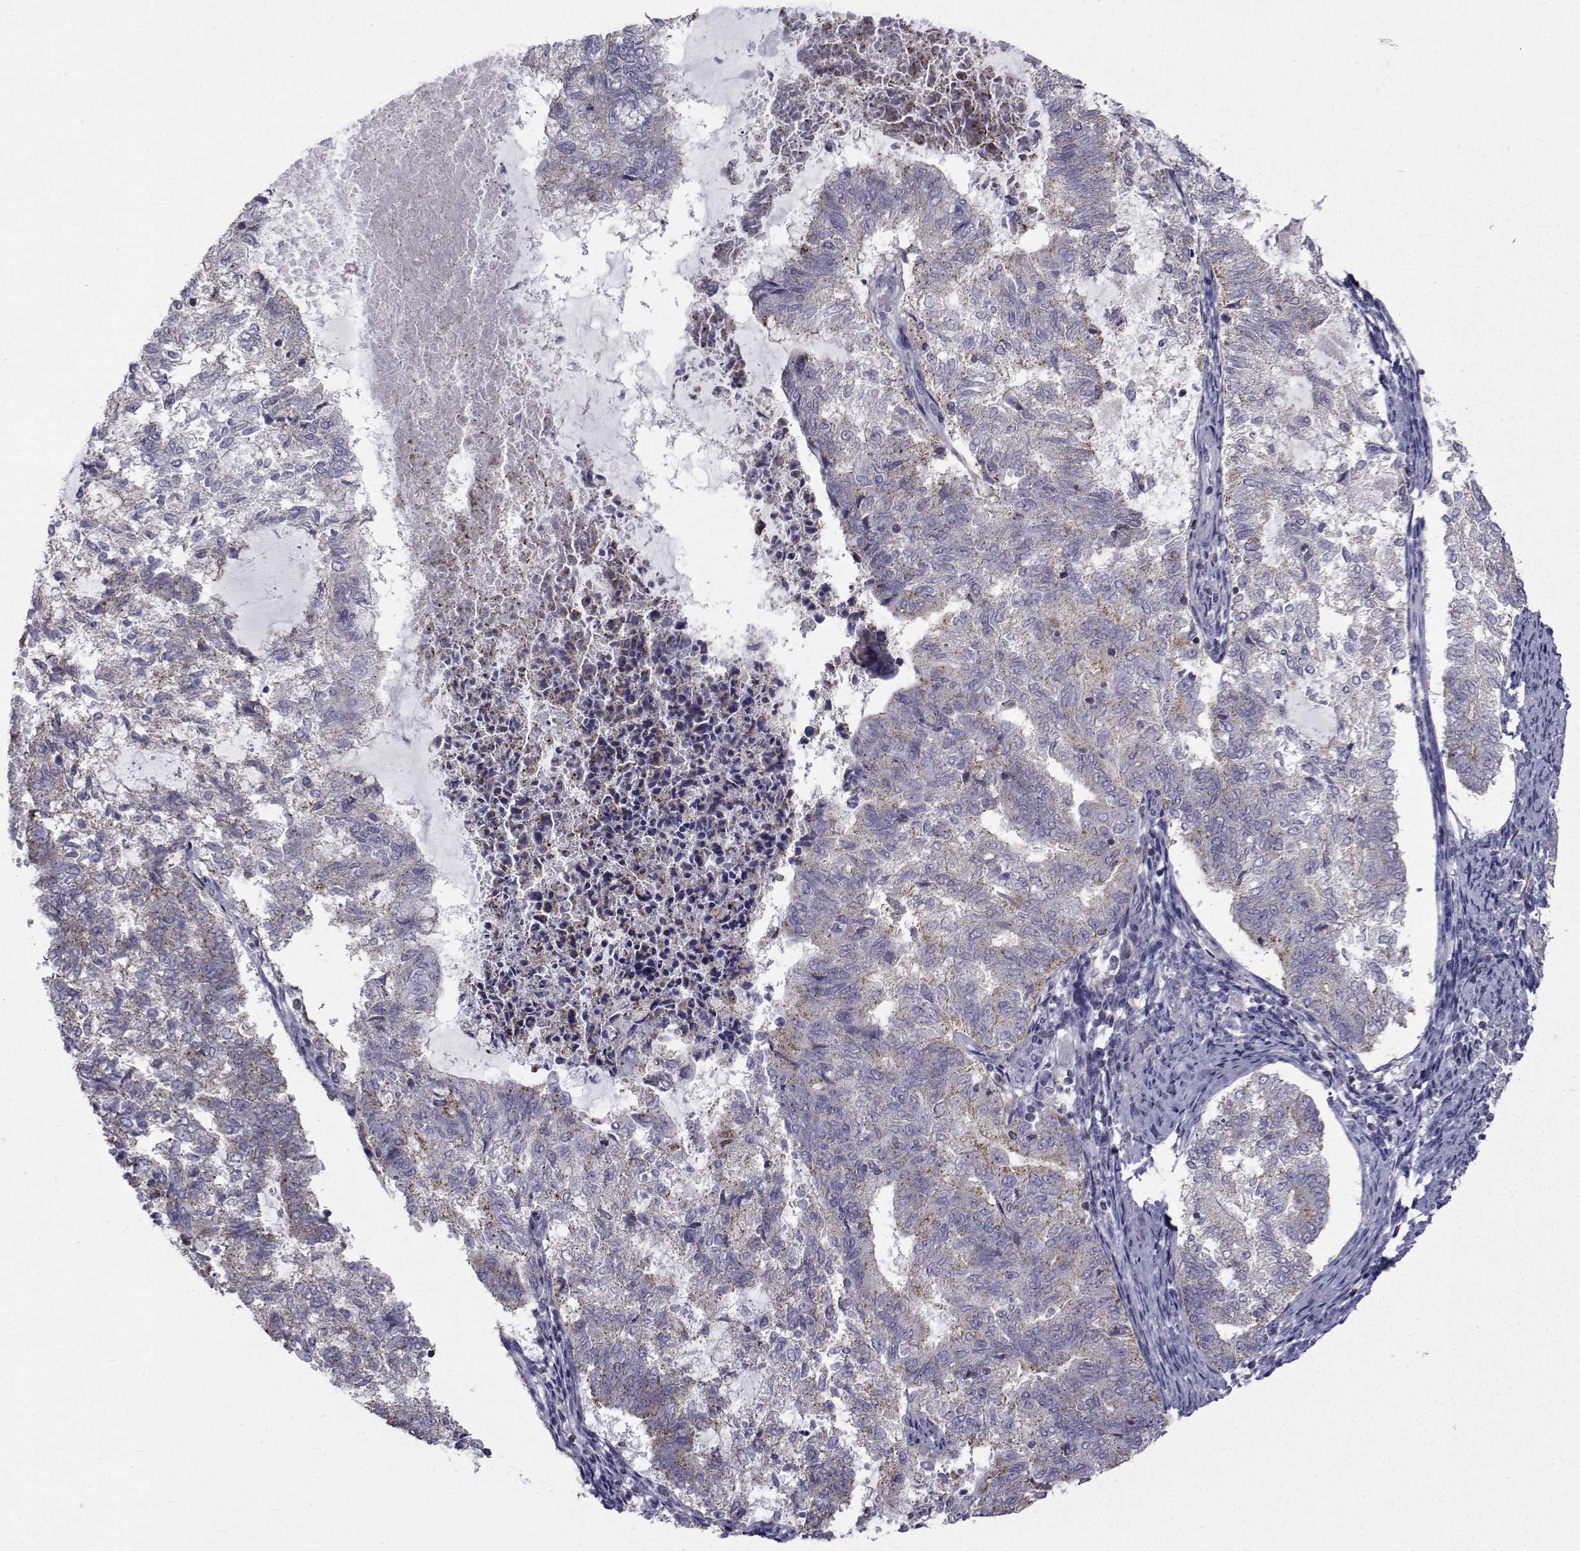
{"staining": {"intensity": "moderate", "quantity": "25%-75%", "location": "cytoplasmic/membranous"}, "tissue": "endometrial cancer", "cell_type": "Tumor cells", "image_type": "cancer", "snomed": [{"axis": "morphology", "description": "Adenocarcinoma, NOS"}, {"axis": "topography", "description": "Endometrium"}], "caption": "IHC micrograph of neoplastic tissue: endometrial cancer (adenocarcinoma) stained using immunohistochemistry demonstrates medium levels of moderate protein expression localized specifically in the cytoplasmic/membranous of tumor cells, appearing as a cytoplasmic/membranous brown color.", "gene": "PDE6H", "patient": {"sex": "female", "age": 65}}